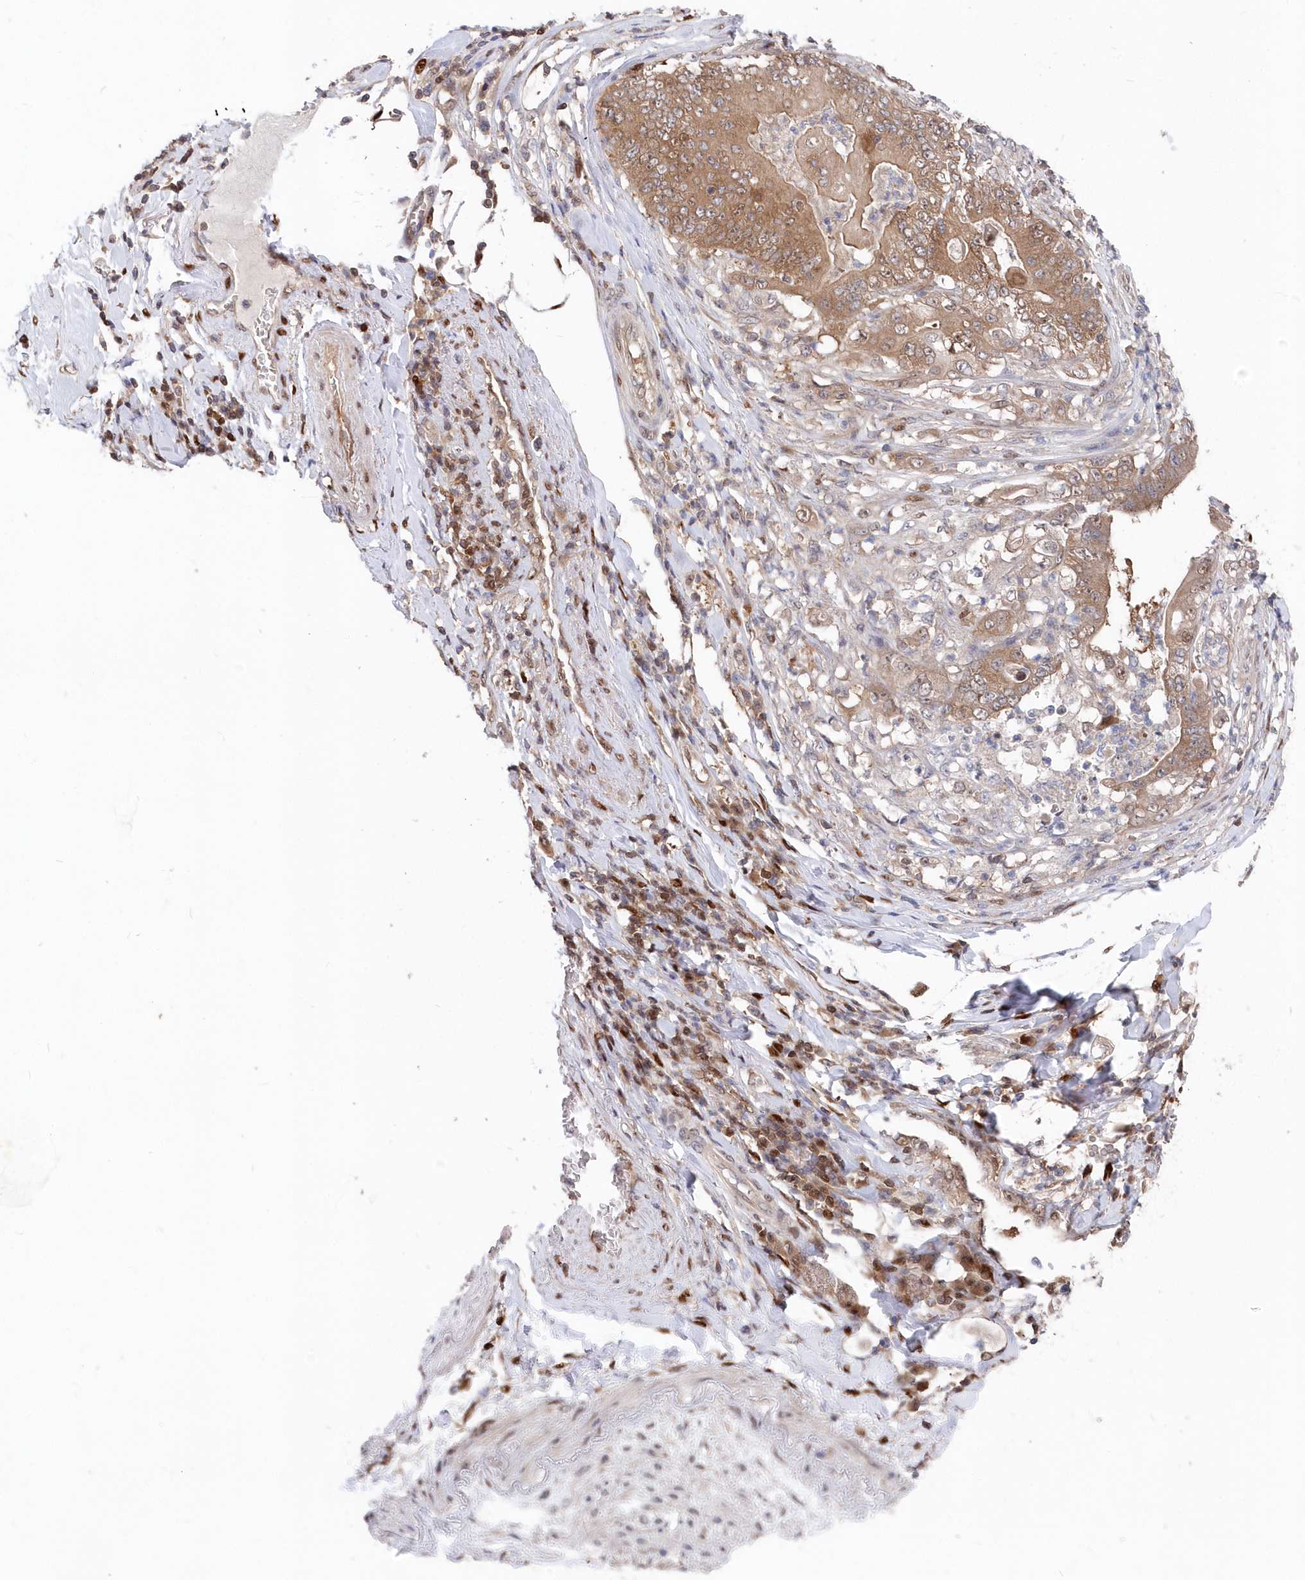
{"staining": {"intensity": "moderate", "quantity": ">75%", "location": "cytoplasmic/membranous"}, "tissue": "stomach cancer", "cell_type": "Tumor cells", "image_type": "cancer", "snomed": [{"axis": "morphology", "description": "Adenocarcinoma, NOS"}, {"axis": "topography", "description": "Stomach"}], "caption": "Tumor cells reveal medium levels of moderate cytoplasmic/membranous expression in approximately >75% of cells in stomach cancer. Nuclei are stained in blue.", "gene": "ABHD14B", "patient": {"sex": "female", "age": 73}}